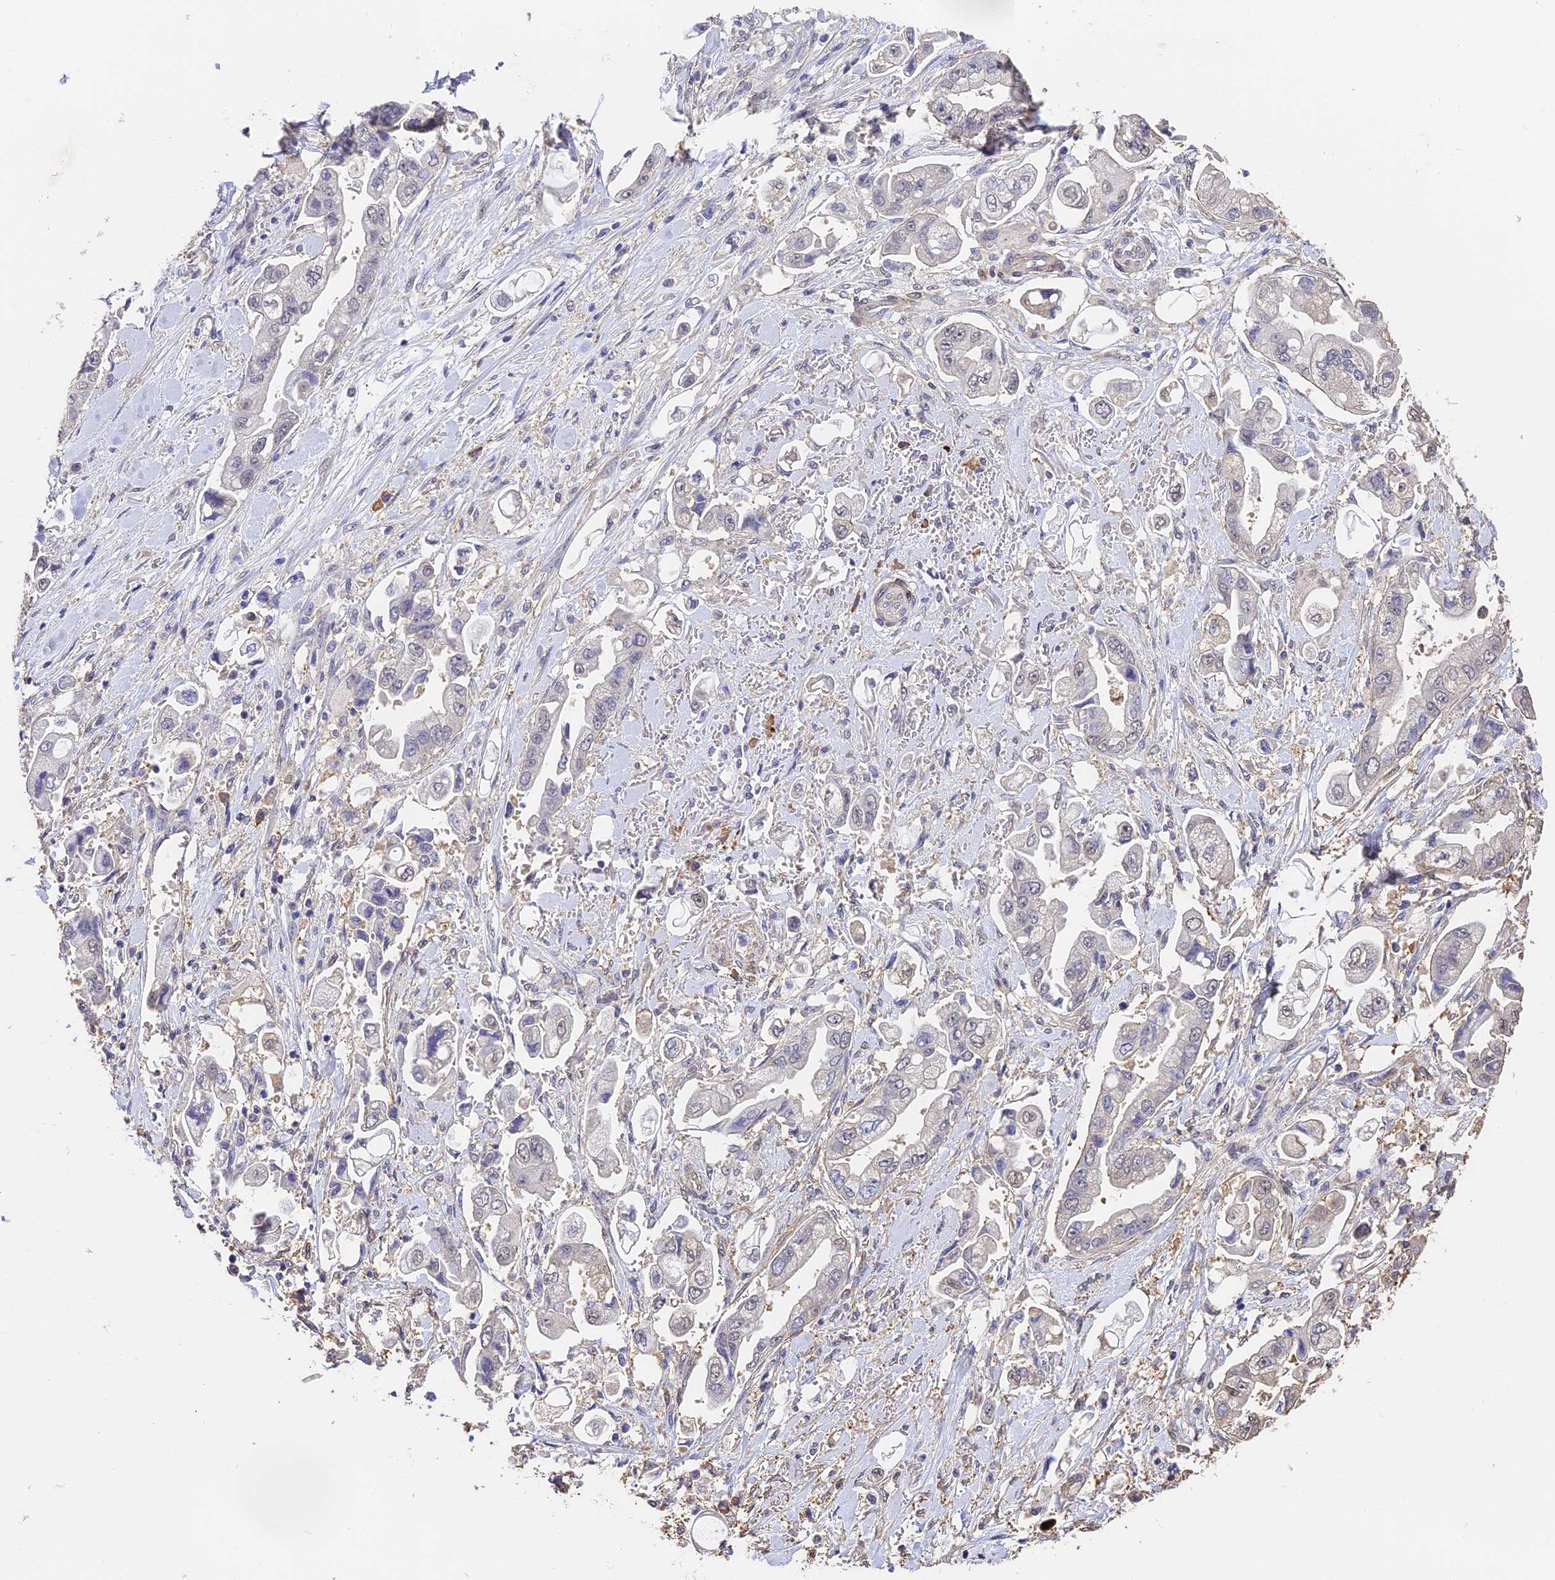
{"staining": {"intensity": "negative", "quantity": "none", "location": "none"}, "tissue": "stomach cancer", "cell_type": "Tumor cells", "image_type": "cancer", "snomed": [{"axis": "morphology", "description": "Adenocarcinoma, NOS"}, {"axis": "topography", "description": "Stomach"}], "caption": "Immunohistochemistry of human stomach adenocarcinoma displays no expression in tumor cells.", "gene": "SLC11A1", "patient": {"sex": "male", "age": 62}}